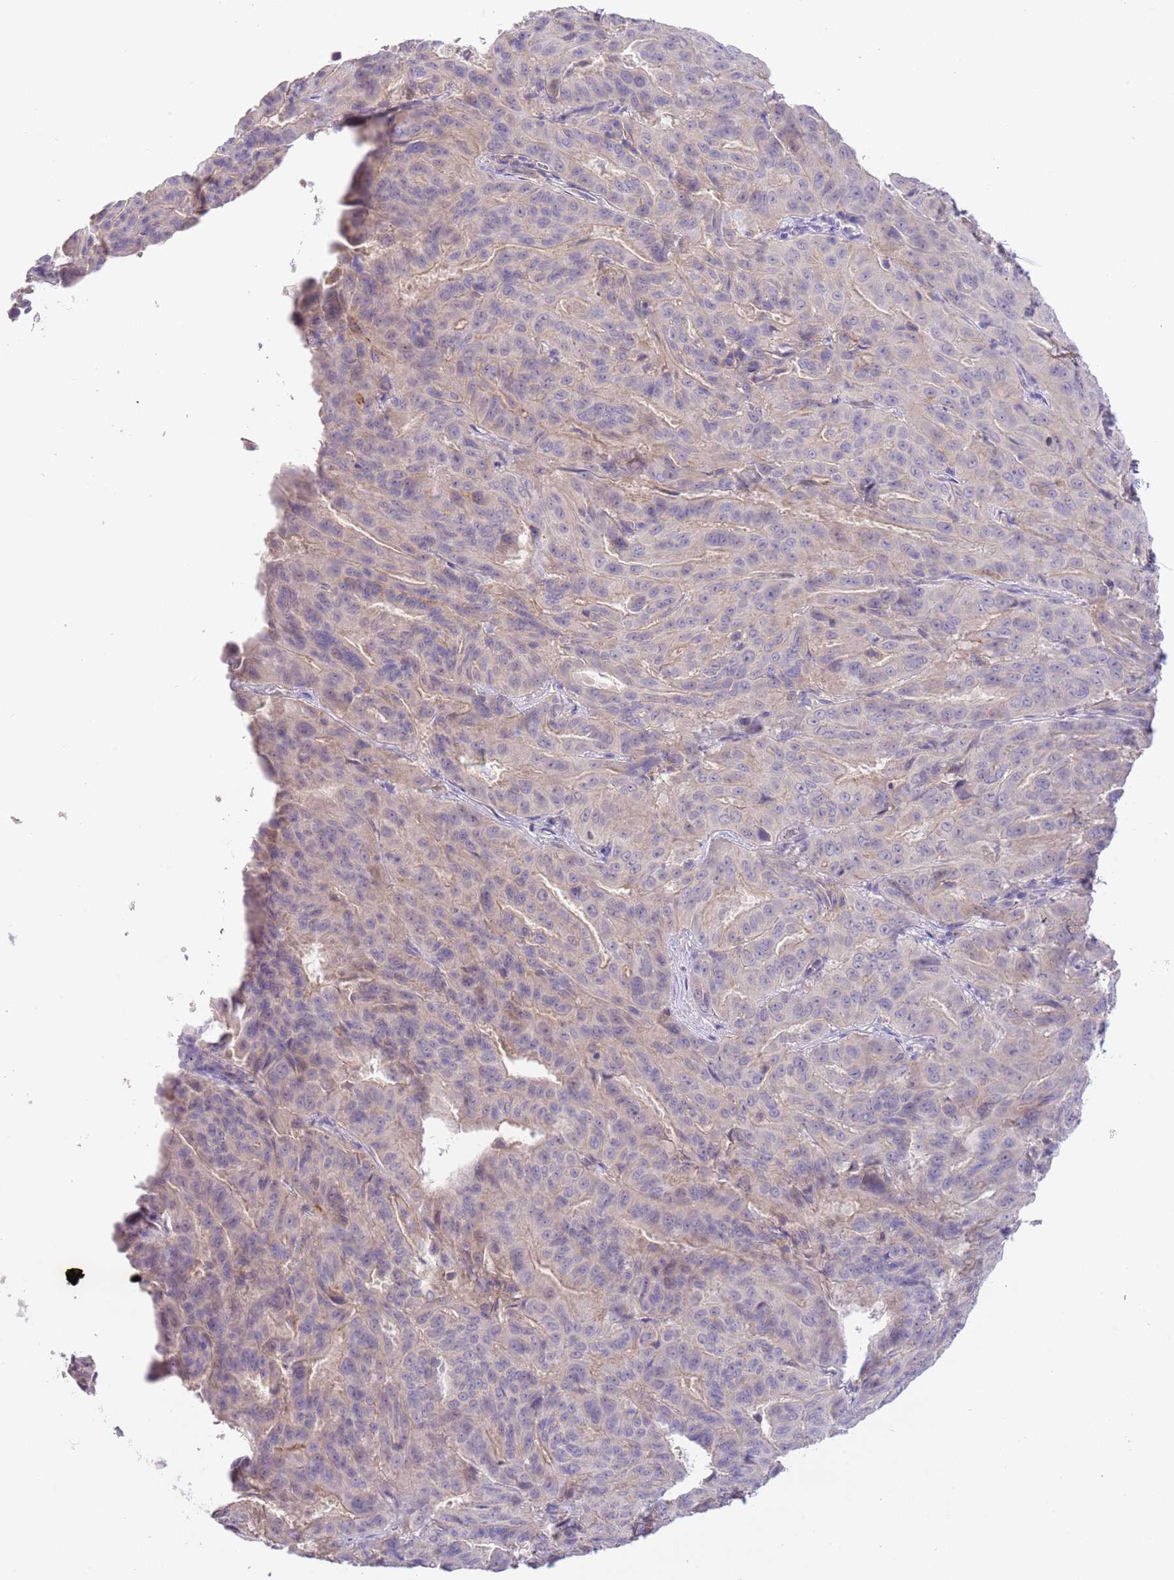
{"staining": {"intensity": "weak", "quantity": "<25%", "location": "cytoplasmic/membranous"}, "tissue": "pancreatic cancer", "cell_type": "Tumor cells", "image_type": "cancer", "snomed": [{"axis": "morphology", "description": "Adenocarcinoma, NOS"}, {"axis": "topography", "description": "Pancreas"}], "caption": "Pancreatic adenocarcinoma was stained to show a protein in brown. There is no significant positivity in tumor cells. Brightfield microscopy of immunohistochemistry (IHC) stained with DAB (brown) and hematoxylin (blue), captured at high magnification.", "gene": "CFAP73", "patient": {"sex": "male", "age": 63}}